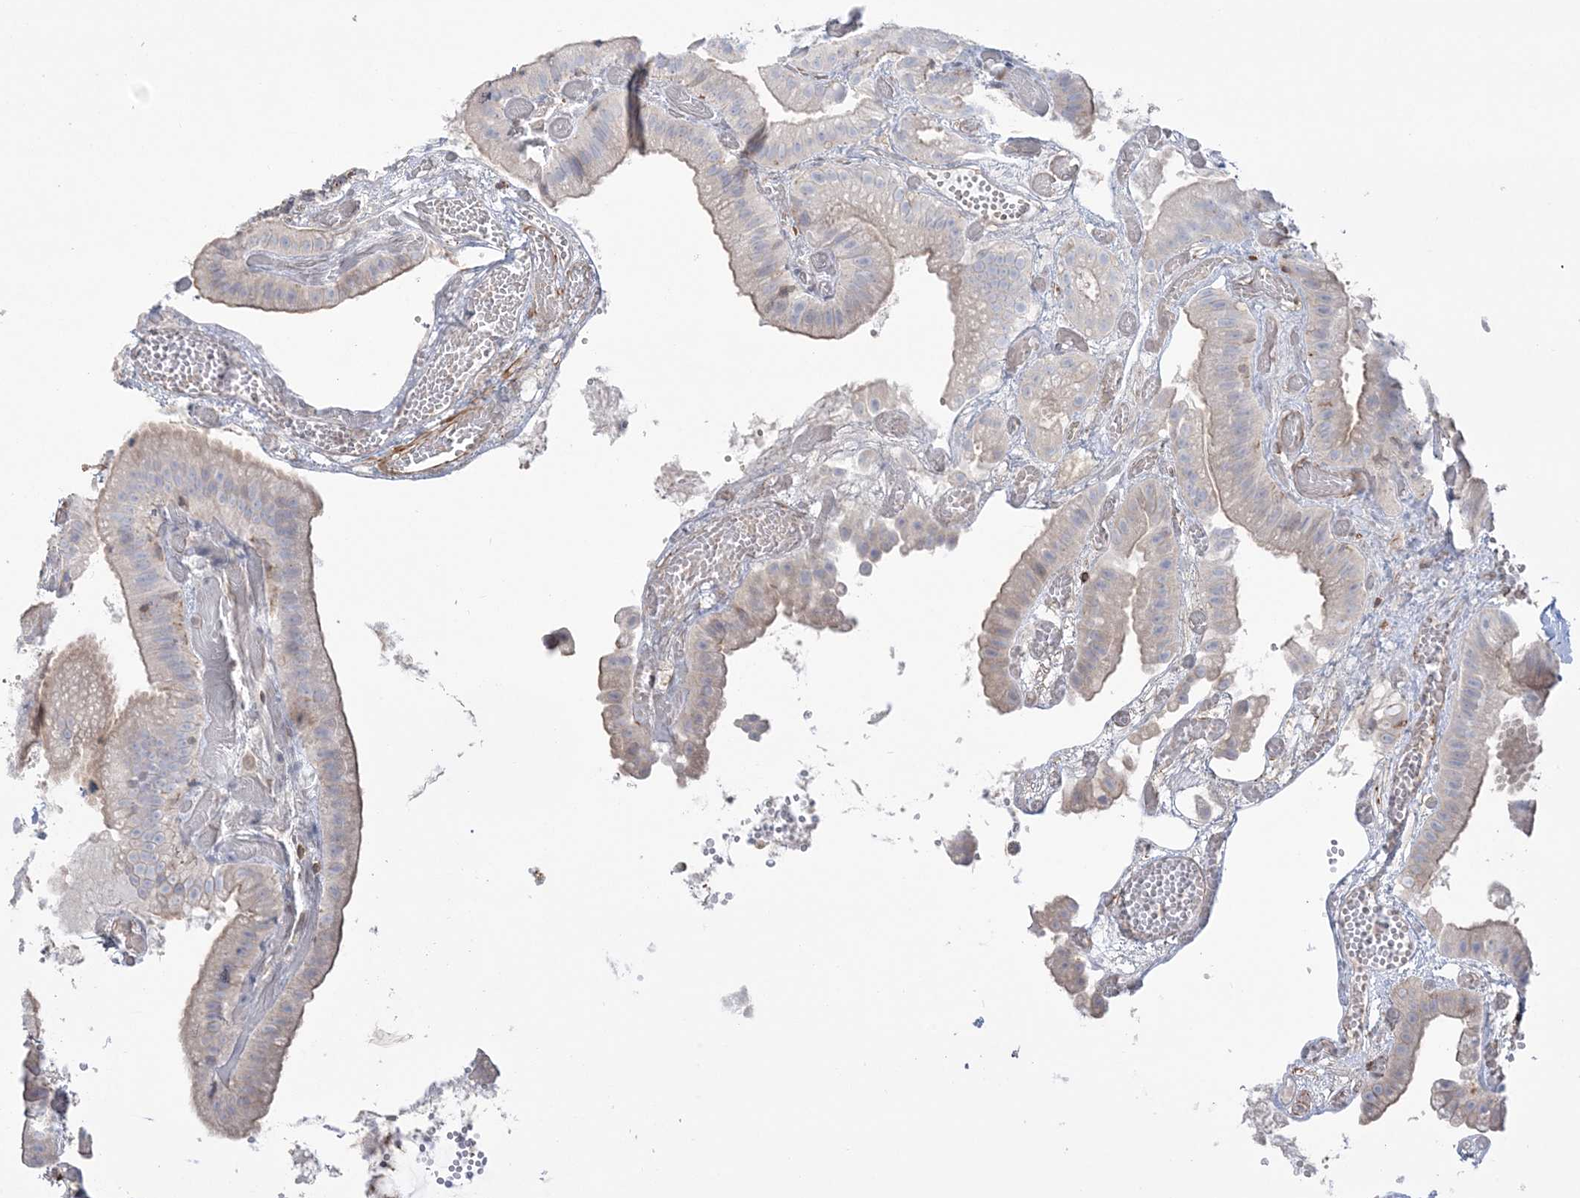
{"staining": {"intensity": "weak", "quantity": "<25%", "location": "cytoplasmic/membranous"}, "tissue": "gallbladder", "cell_type": "Glandular cells", "image_type": "normal", "snomed": [{"axis": "morphology", "description": "Normal tissue, NOS"}, {"axis": "topography", "description": "Gallbladder"}], "caption": "Immunohistochemistry of benign gallbladder displays no expression in glandular cells.", "gene": "ZNF821", "patient": {"sex": "female", "age": 64}}